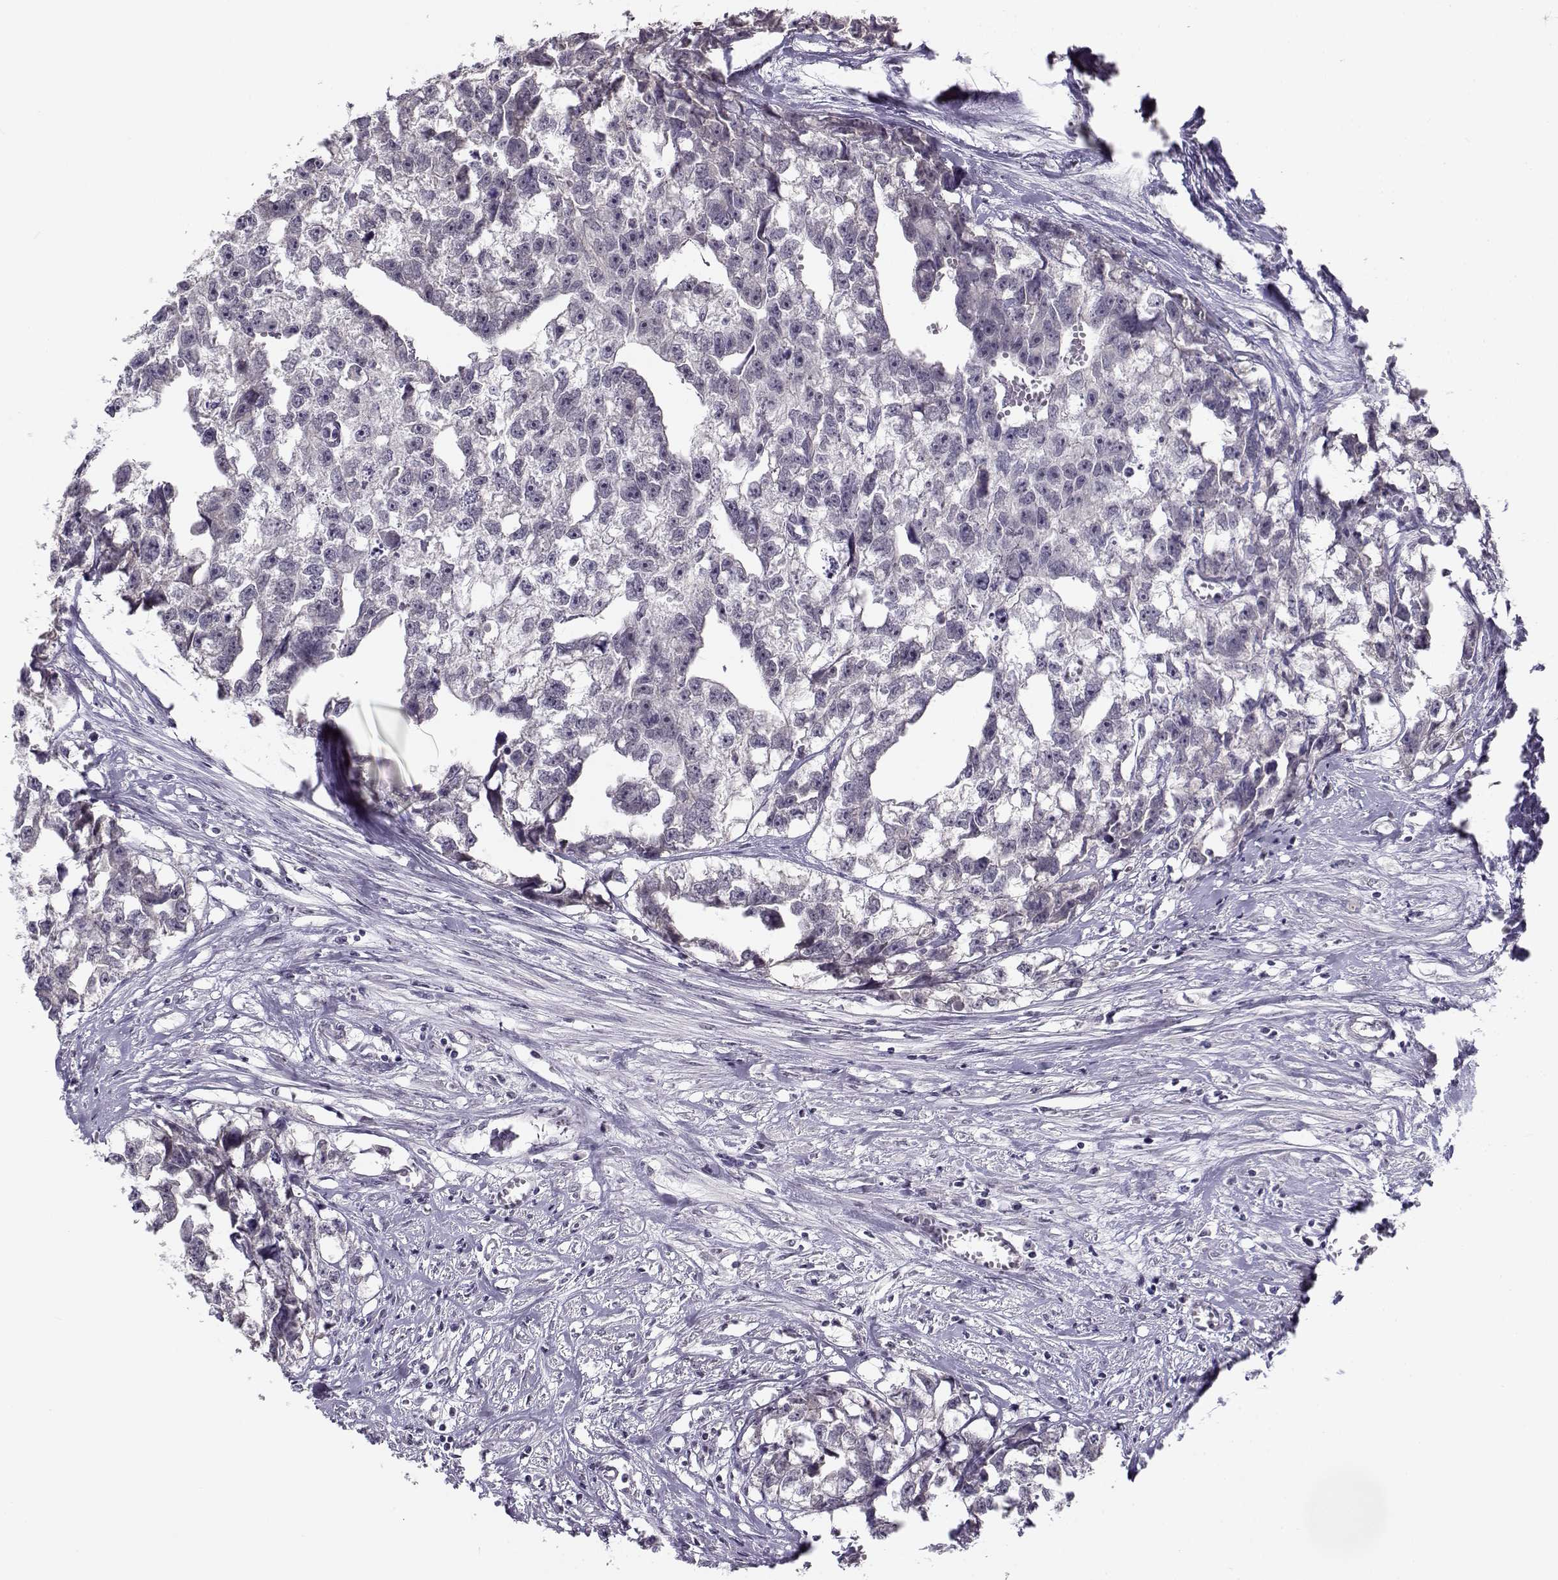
{"staining": {"intensity": "negative", "quantity": "none", "location": "none"}, "tissue": "testis cancer", "cell_type": "Tumor cells", "image_type": "cancer", "snomed": [{"axis": "morphology", "description": "Carcinoma, Embryonal, NOS"}, {"axis": "morphology", "description": "Teratoma, malignant, NOS"}, {"axis": "topography", "description": "Testis"}], "caption": "Tumor cells are negative for brown protein staining in teratoma (malignant) (testis). Brightfield microscopy of immunohistochemistry (IHC) stained with DAB (3,3'-diaminobenzidine) (brown) and hematoxylin (blue), captured at high magnification.", "gene": "C16orf86", "patient": {"sex": "male", "age": 44}}